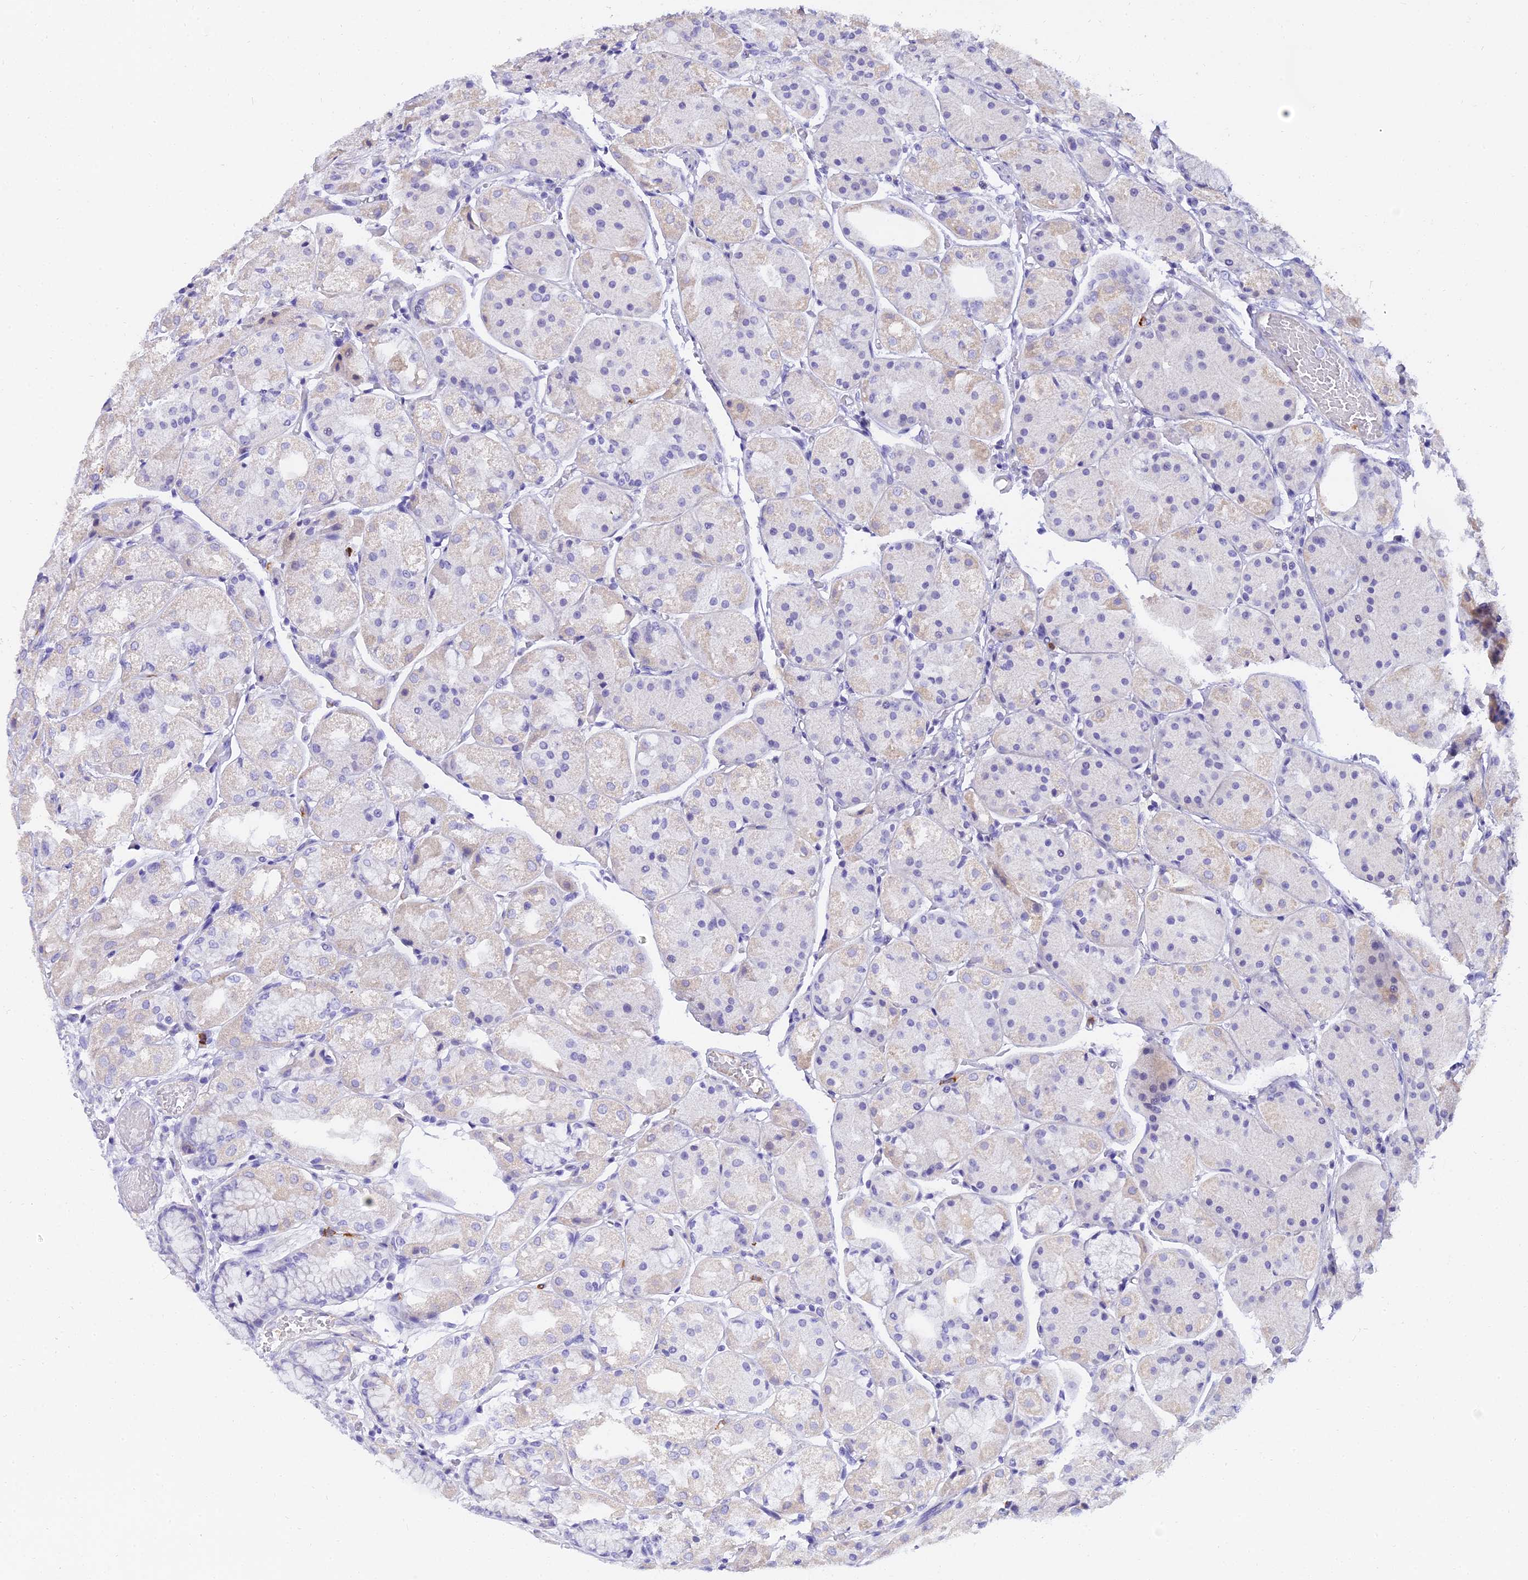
{"staining": {"intensity": "weak", "quantity": "<25%", "location": "cytoplasmic/membranous"}, "tissue": "stomach", "cell_type": "Glandular cells", "image_type": "normal", "snomed": [{"axis": "morphology", "description": "Normal tissue, NOS"}, {"axis": "topography", "description": "Stomach, upper"}], "caption": "Photomicrograph shows no significant protein expression in glandular cells of unremarkable stomach.", "gene": "VWC2L", "patient": {"sex": "male", "age": 72}}